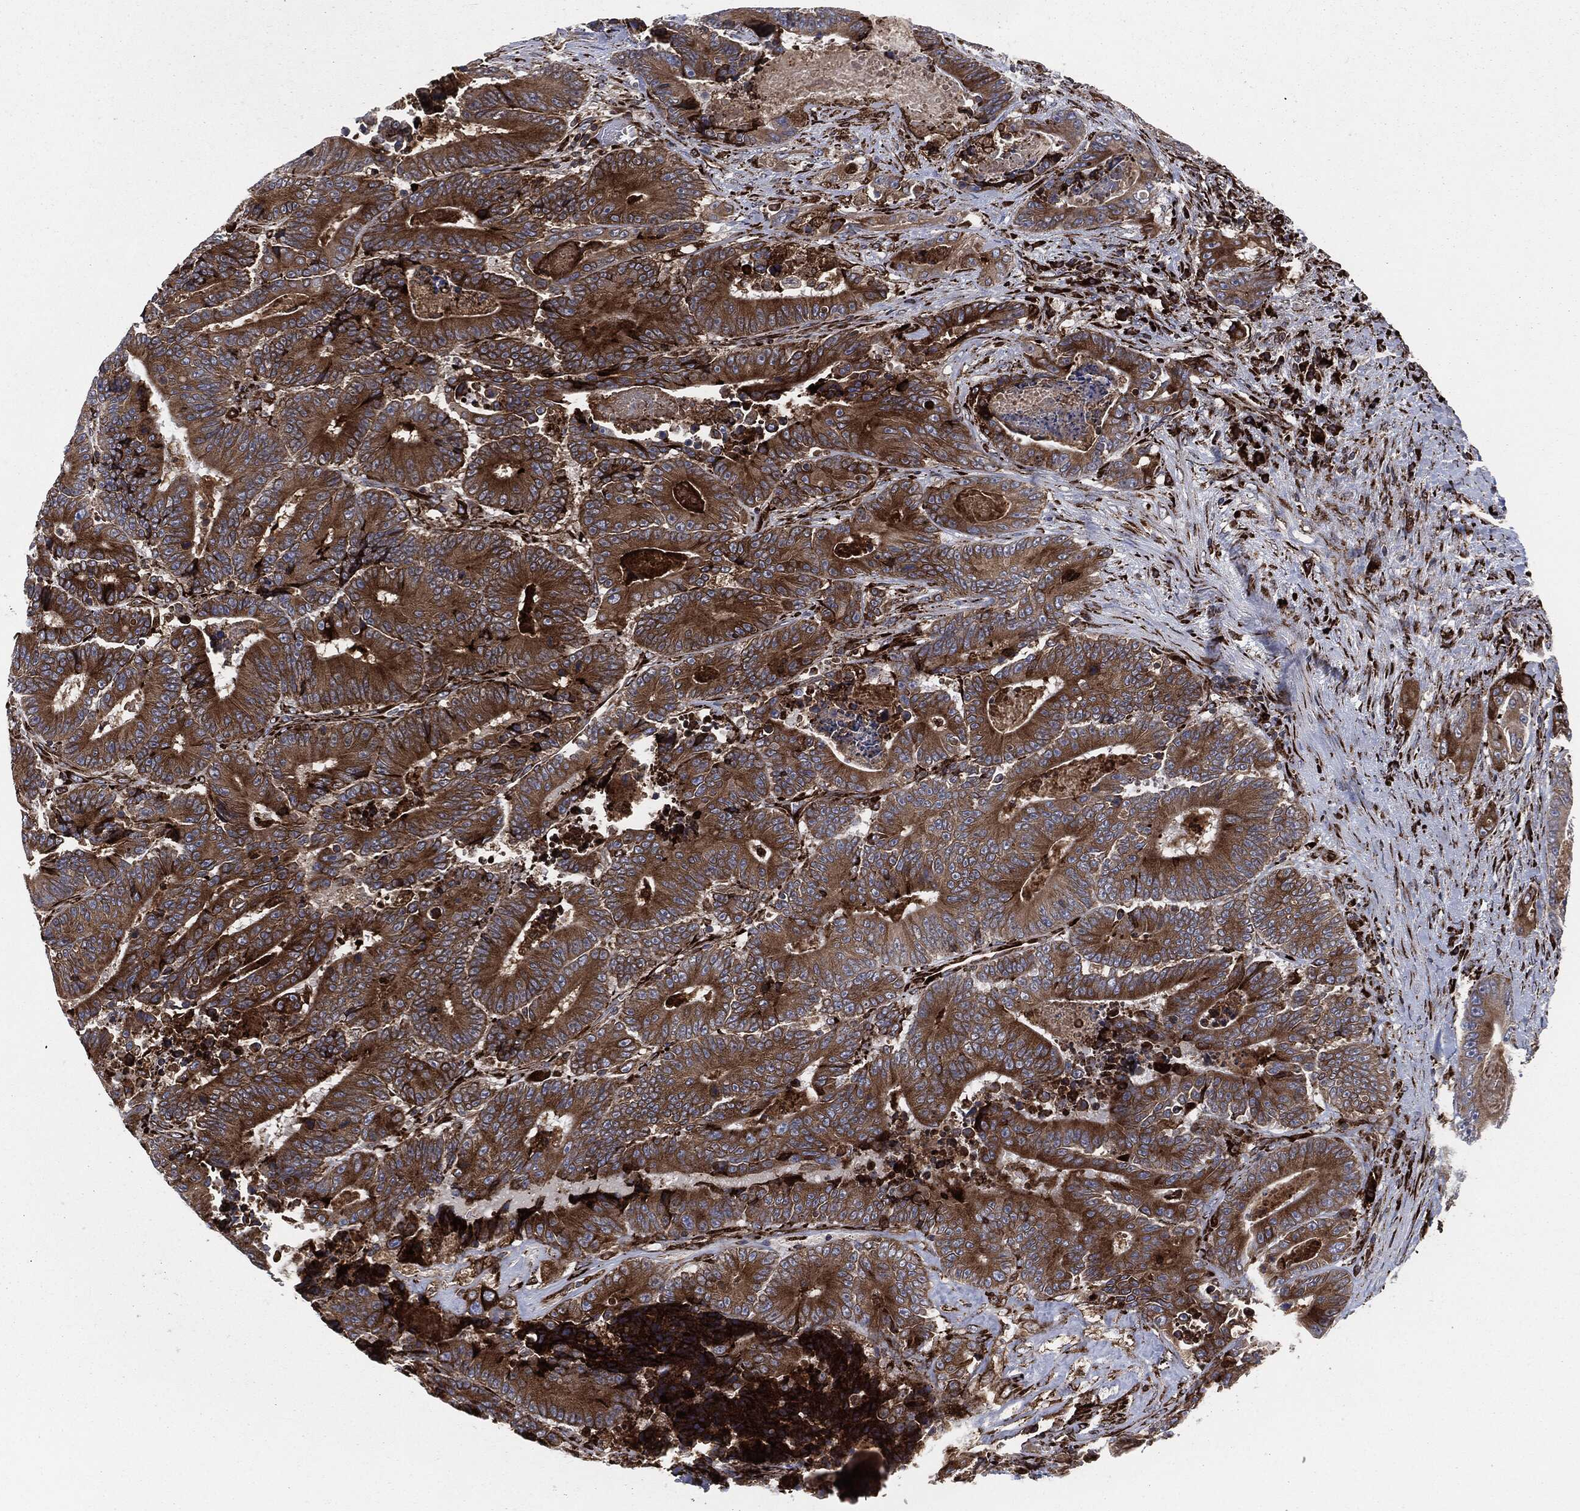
{"staining": {"intensity": "strong", "quantity": ">75%", "location": "cytoplasmic/membranous"}, "tissue": "colorectal cancer", "cell_type": "Tumor cells", "image_type": "cancer", "snomed": [{"axis": "morphology", "description": "Adenocarcinoma, NOS"}, {"axis": "topography", "description": "Colon"}], "caption": "The micrograph shows staining of colorectal cancer, revealing strong cytoplasmic/membranous protein expression (brown color) within tumor cells.", "gene": "CALR", "patient": {"sex": "male", "age": 83}}